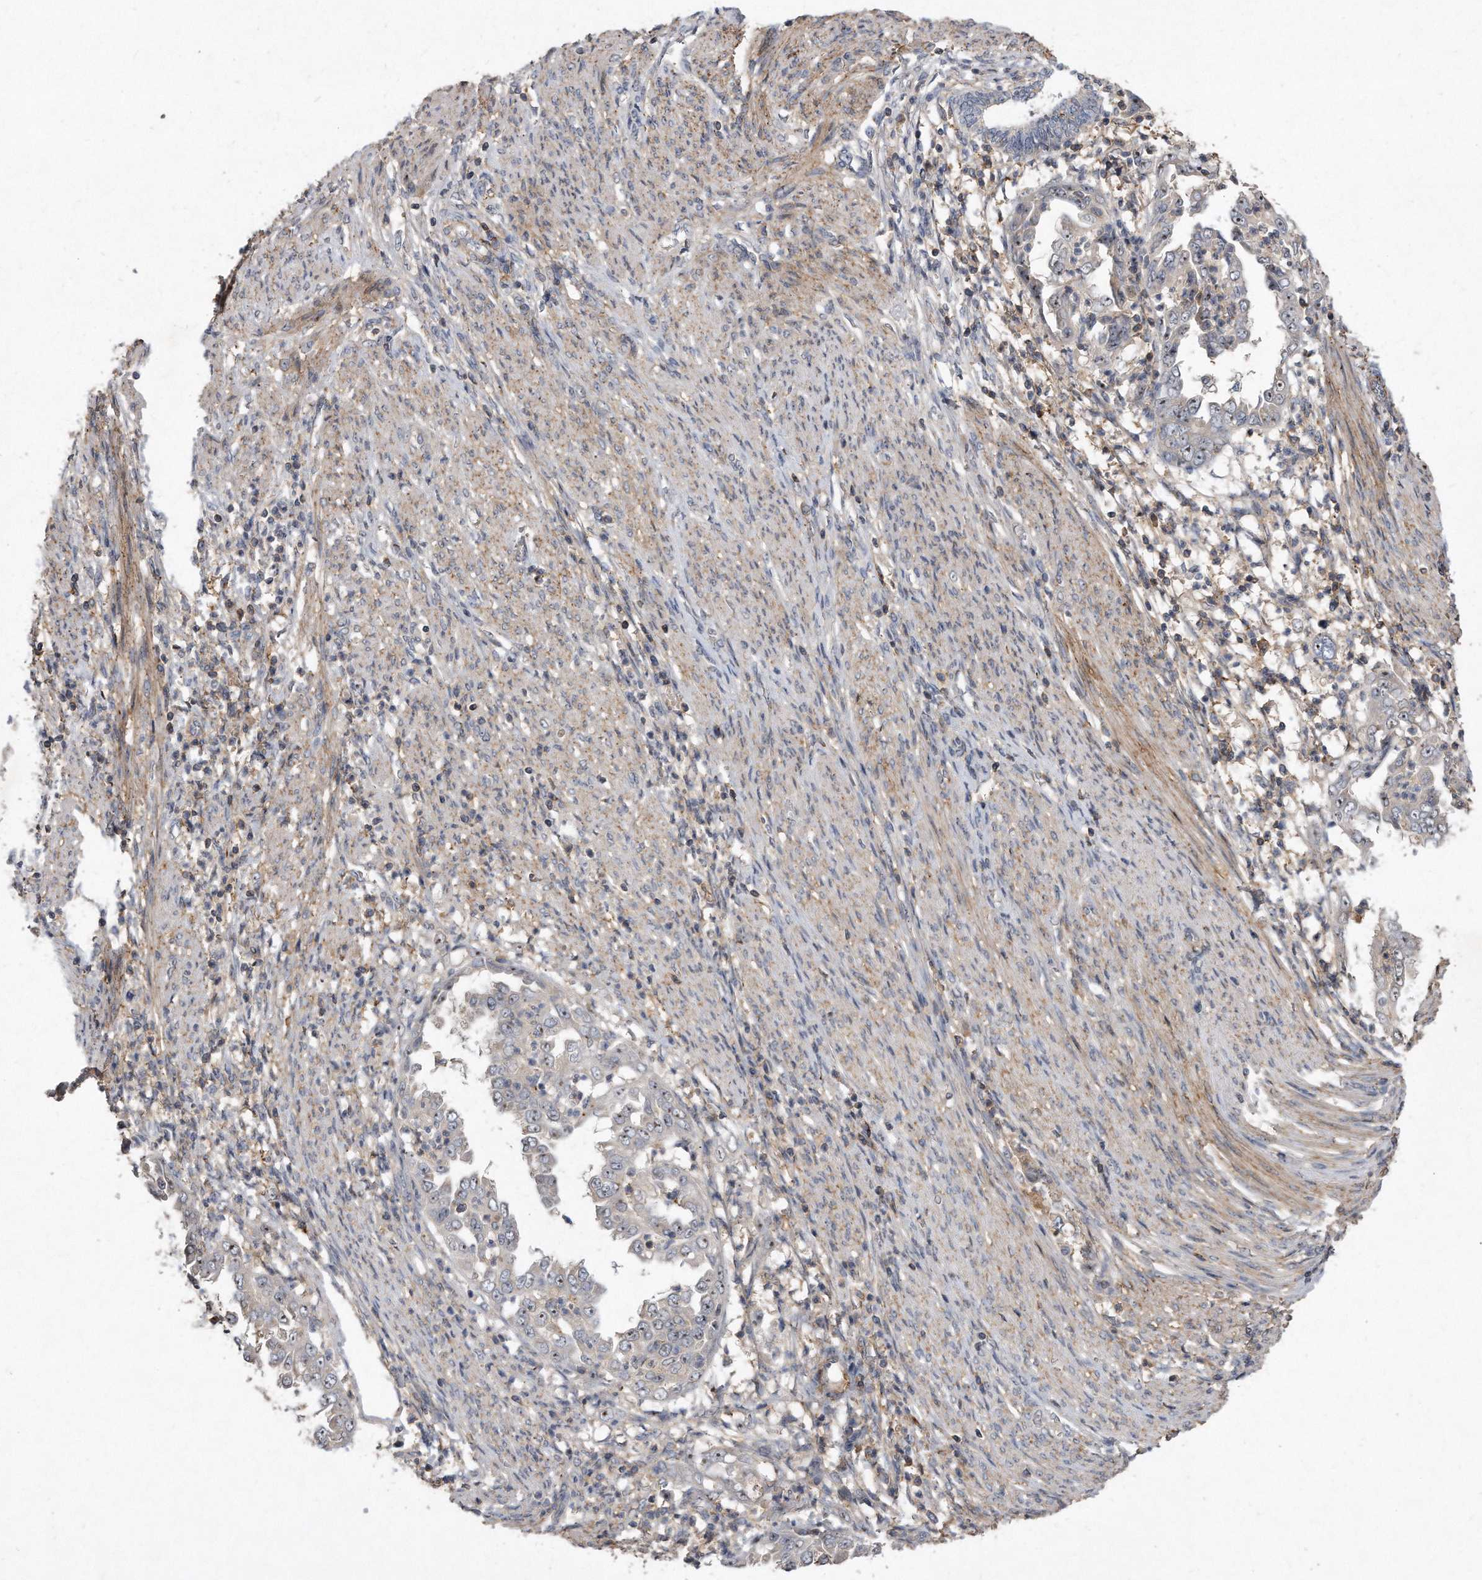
{"staining": {"intensity": "weak", "quantity": ">75%", "location": "nuclear"}, "tissue": "endometrial cancer", "cell_type": "Tumor cells", "image_type": "cancer", "snomed": [{"axis": "morphology", "description": "Adenocarcinoma, NOS"}, {"axis": "topography", "description": "Endometrium"}], "caption": "This histopathology image reveals immunohistochemistry (IHC) staining of endometrial adenocarcinoma, with low weak nuclear staining in about >75% of tumor cells.", "gene": "PGBD2", "patient": {"sex": "female", "age": 85}}